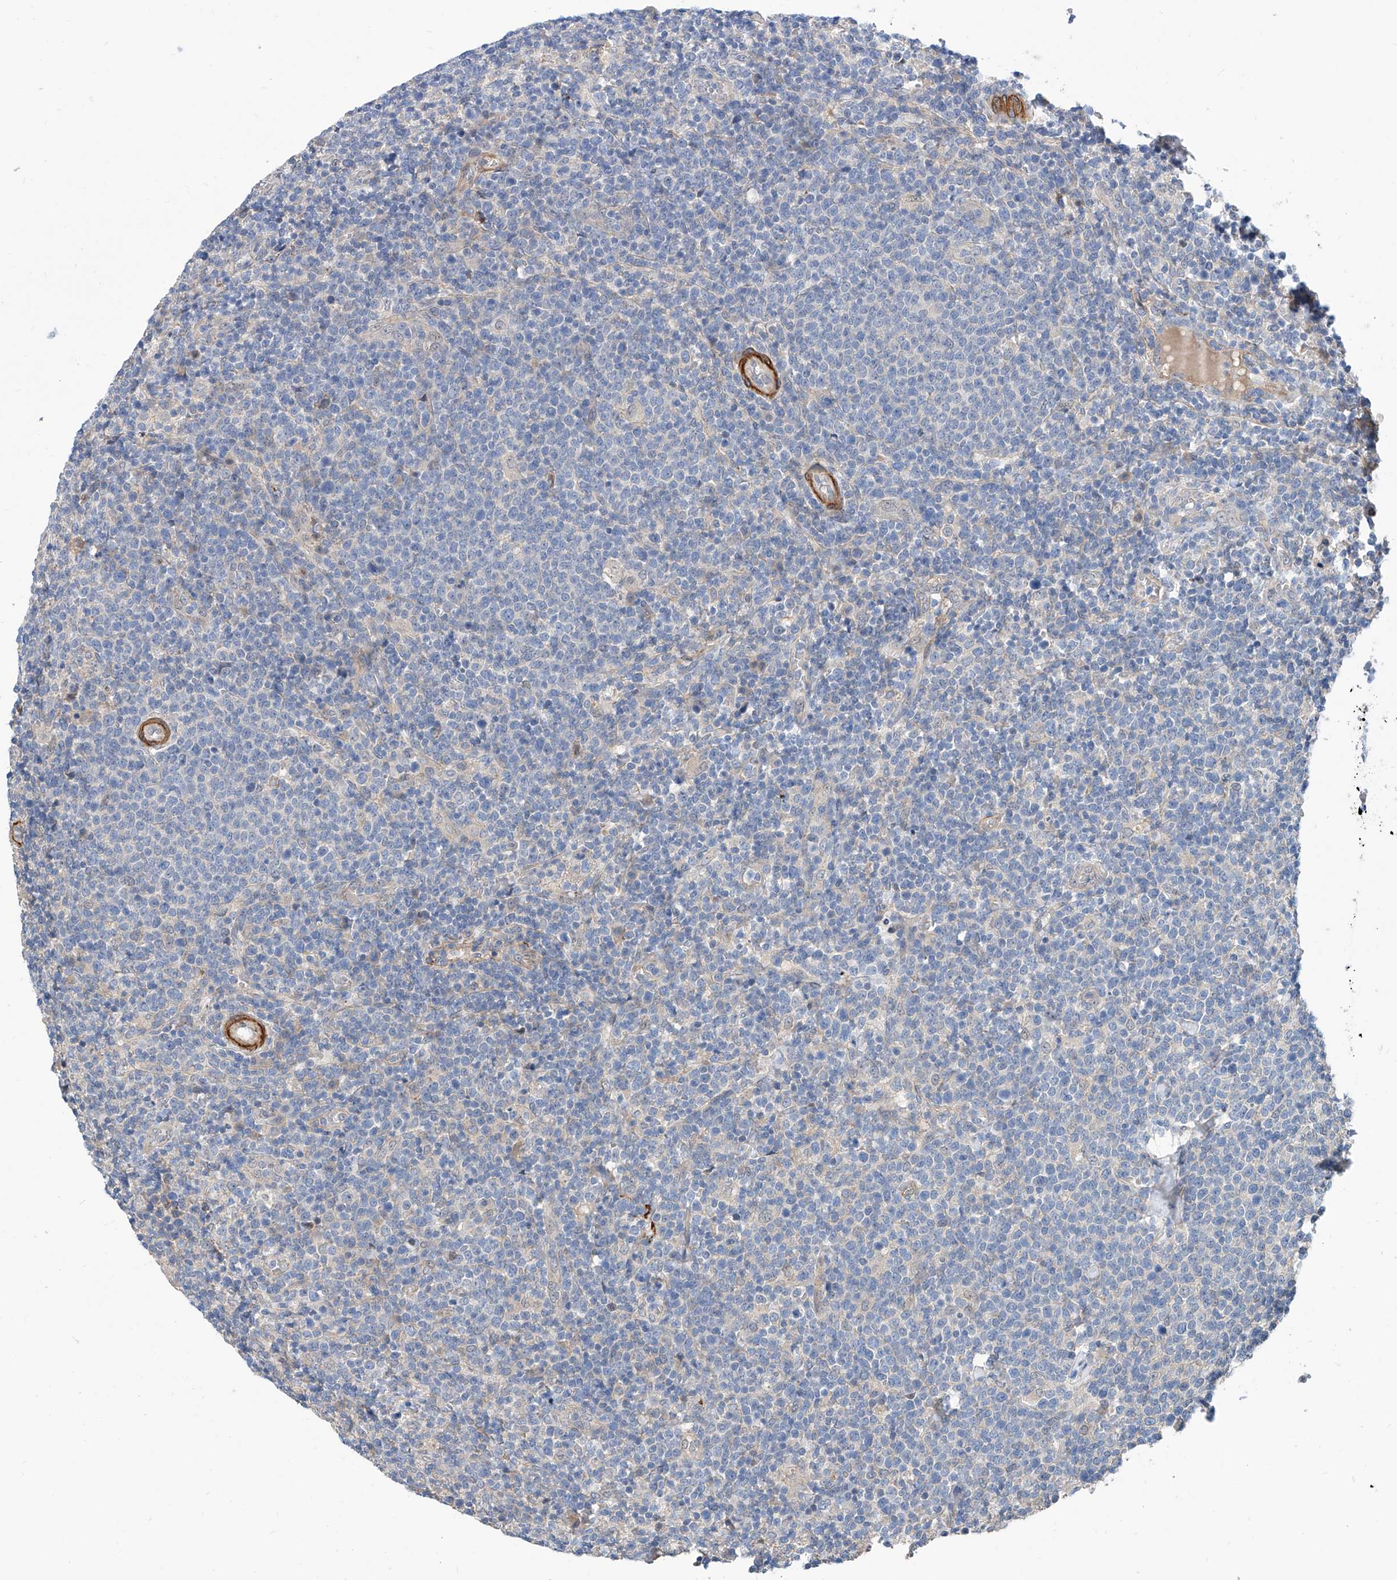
{"staining": {"intensity": "negative", "quantity": "none", "location": "none"}, "tissue": "lymphoma", "cell_type": "Tumor cells", "image_type": "cancer", "snomed": [{"axis": "morphology", "description": "Malignant lymphoma, non-Hodgkin's type, High grade"}, {"axis": "topography", "description": "Lymph node"}], "caption": "Immunohistochemistry (IHC) of human high-grade malignant lymphoma, non-Hodgkin's type shows no positivity in tumor cells.", "gene": "MAGEE2", "patient": {"sex": "male", "age": 61}}